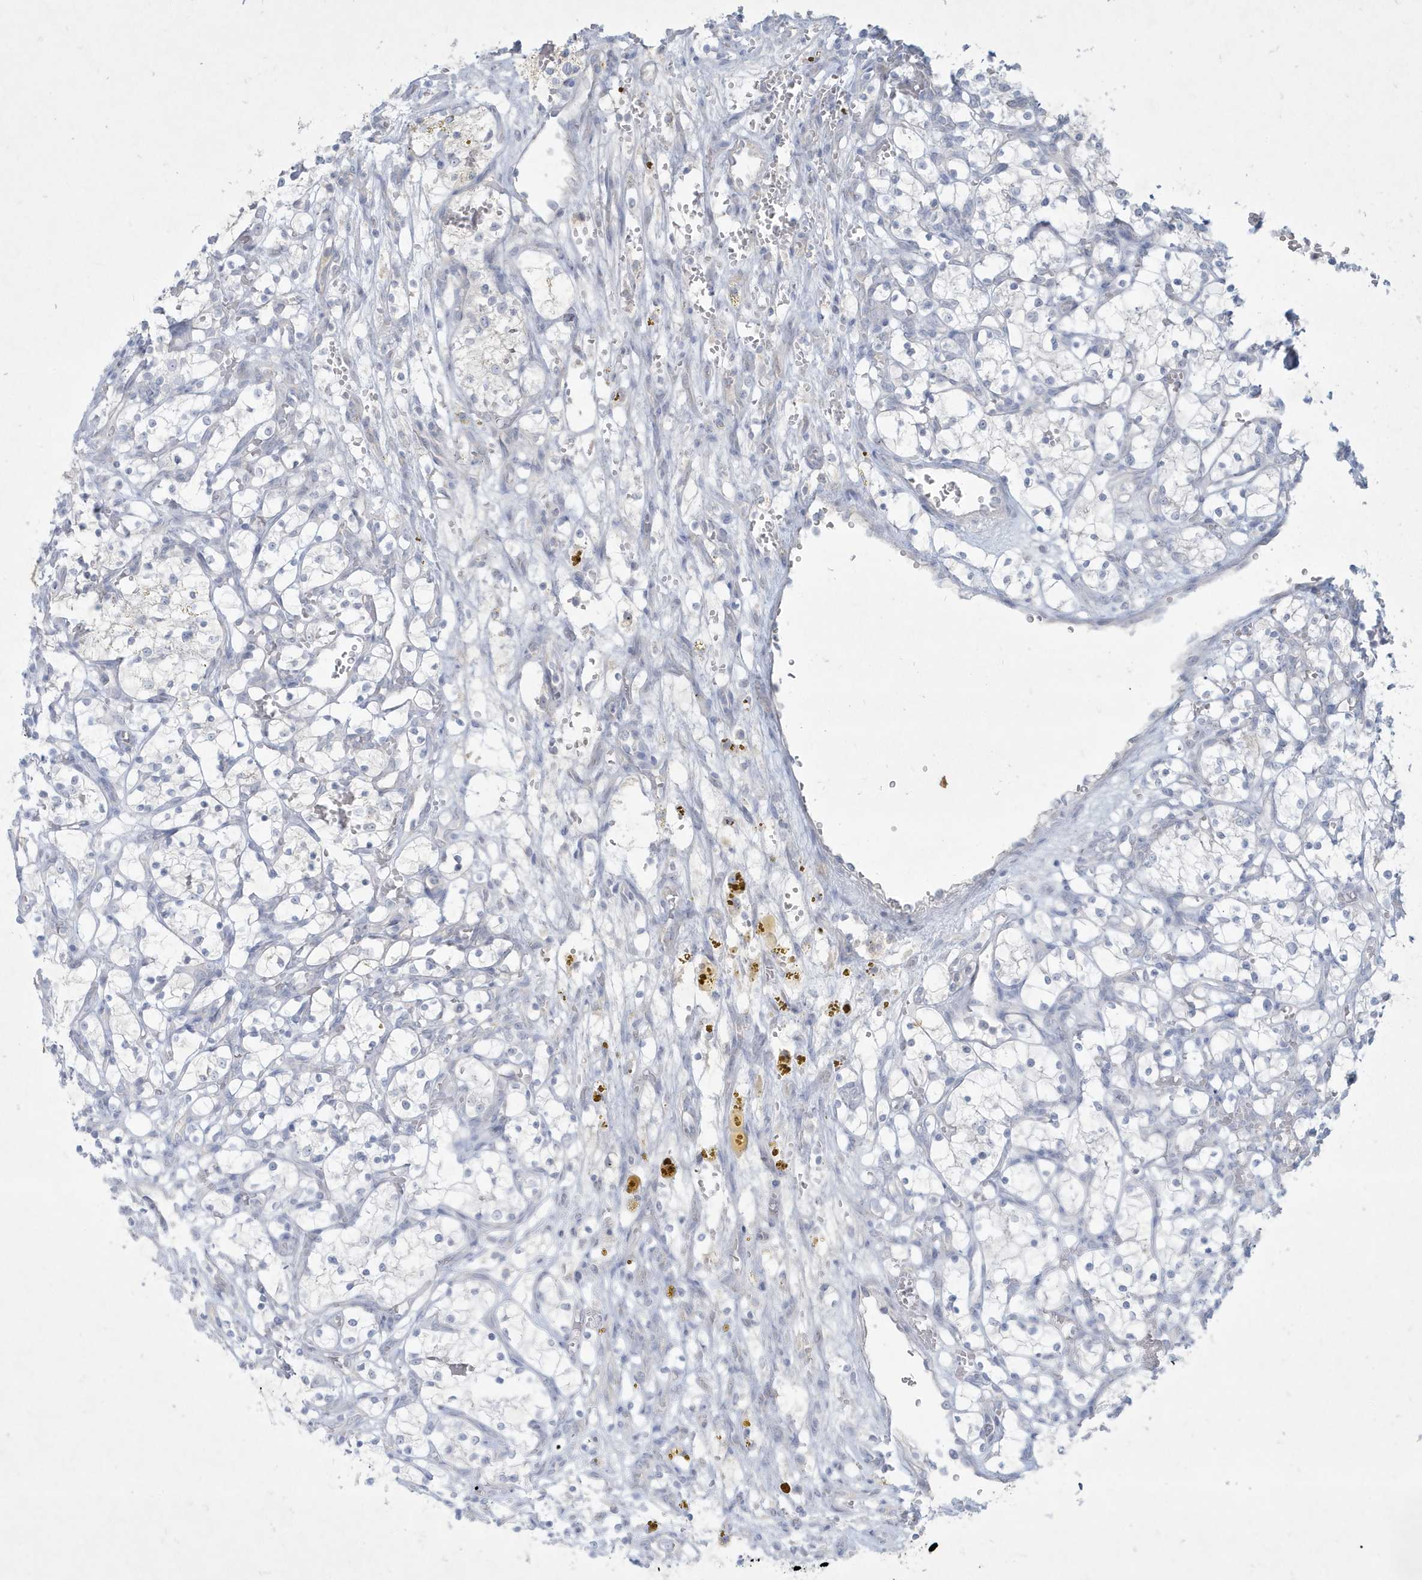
{"staining": {"intensity": "negative", "quantity": "none", "location": "none"}, "tissue": "renal cancer", "cell_type": "Tumor cells", "image_type": "cancer", "snomed": [{"axis": "morphology", "description": "Adenocarcinoma, NOS"}, {"axis": "topography", "description": "Kidney"}], "caption": "An immunohistochemistry photomicrograph of renal adenocarcinoma is shown. There is no staining in tumor cells of renal adenocarcinoma. (DAB IHC, high magnification).", "gene": "CCDC24", "patient": {"sex": "female", "age": 69}}